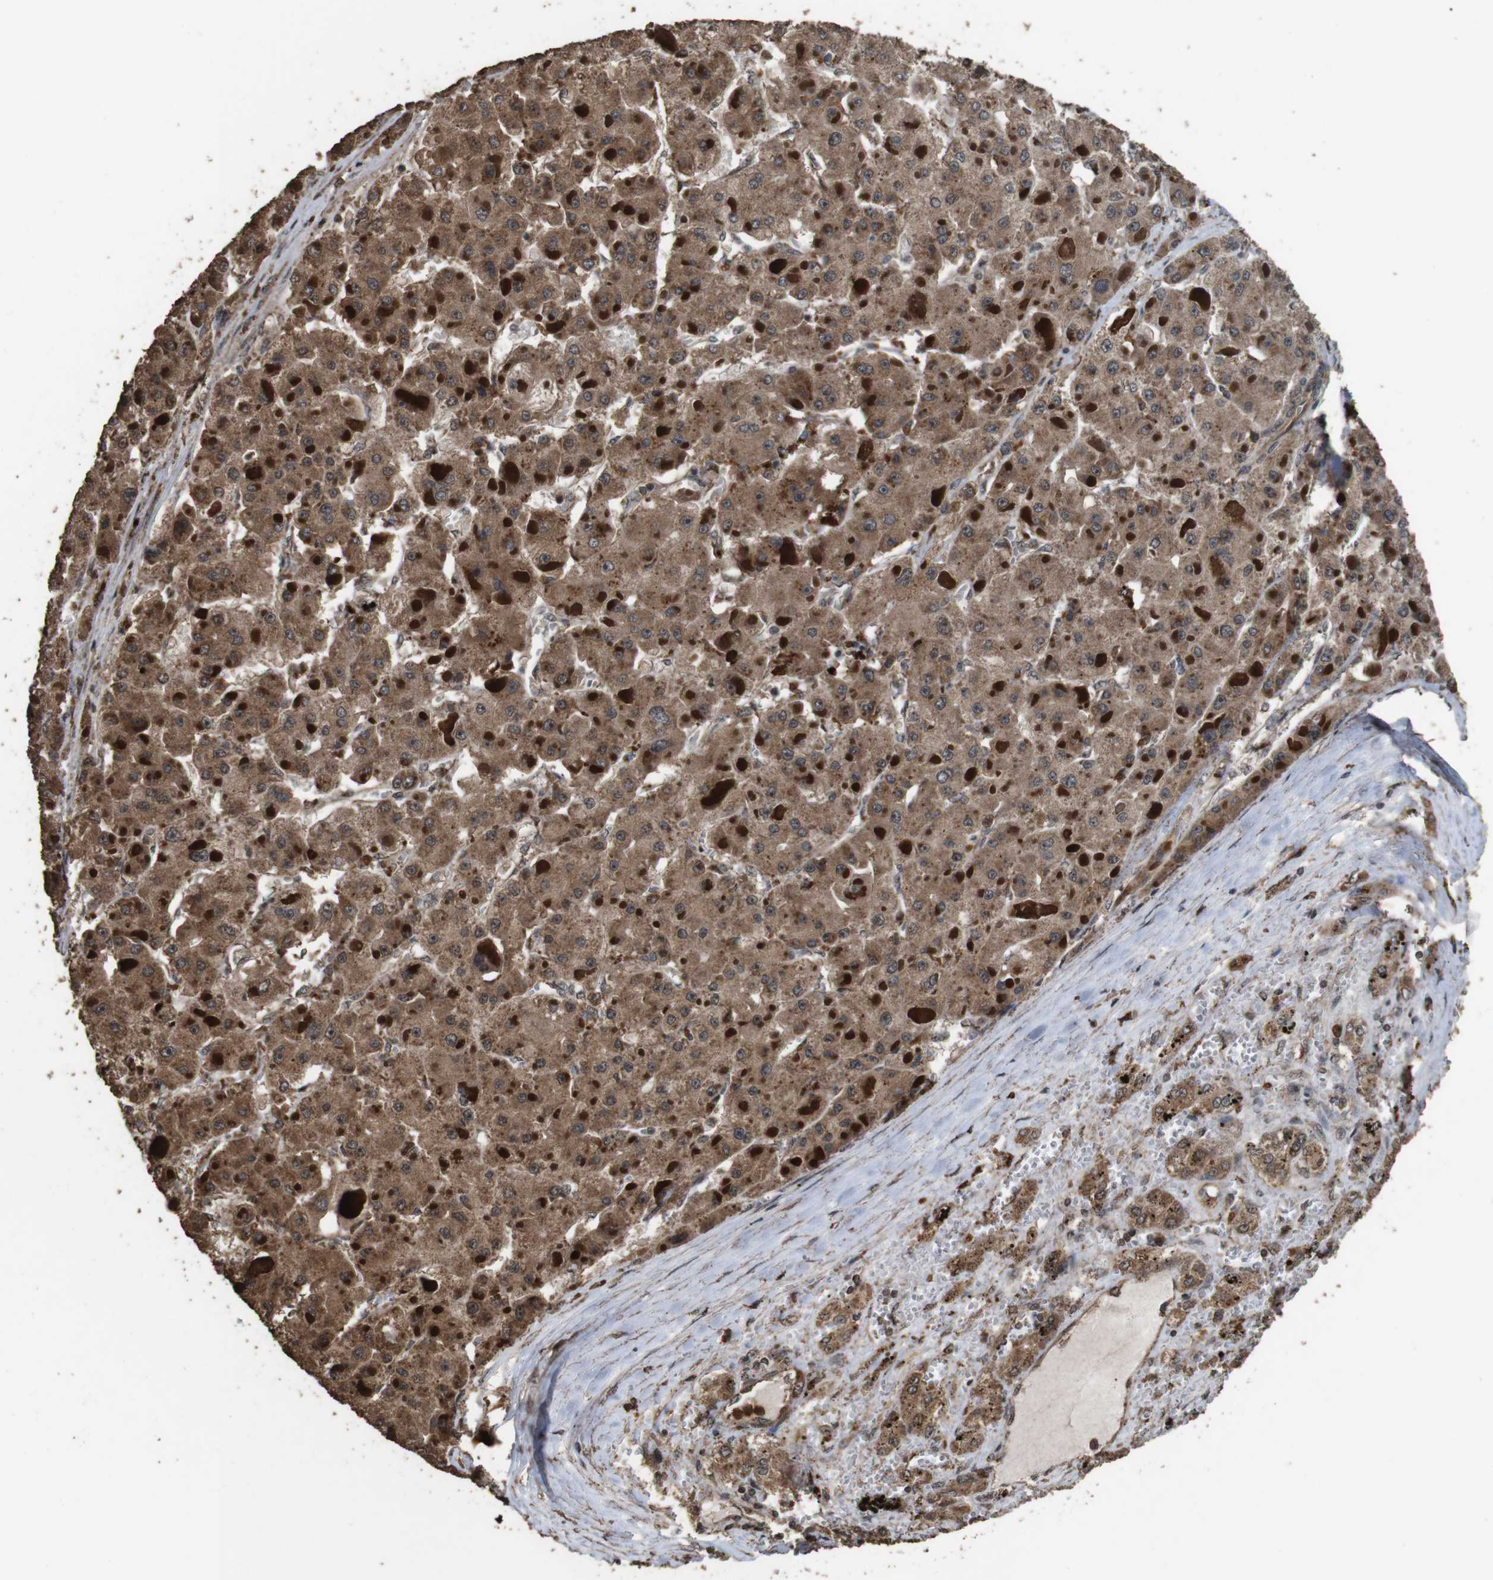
{"staining": {"intensity": "moderate", "quantity": ">75%", "location": "cytoplasmic/membranous"}, "tissue": "liver cancer", "cell_type": "Tumor cells", "image_type": "cancer", "snomed": [{"axis": "morphology", "description": "Carcinoma, Hepatocellular, NOS"}, {"axis": "topography", "description": "Liver"}], "caption": "Protein expression analysis of hepatocellular carcinoma (liver) demonstrates moderate cytoplasmic/membranous expression in approximately >75% of tumor cells. (Stains: DAB in brown, nuclei in blue, Microscopy: brightfield microscopy at high magnification).", "gene": "RRAS2", "patient": {"sex": "female", "age": 73}}